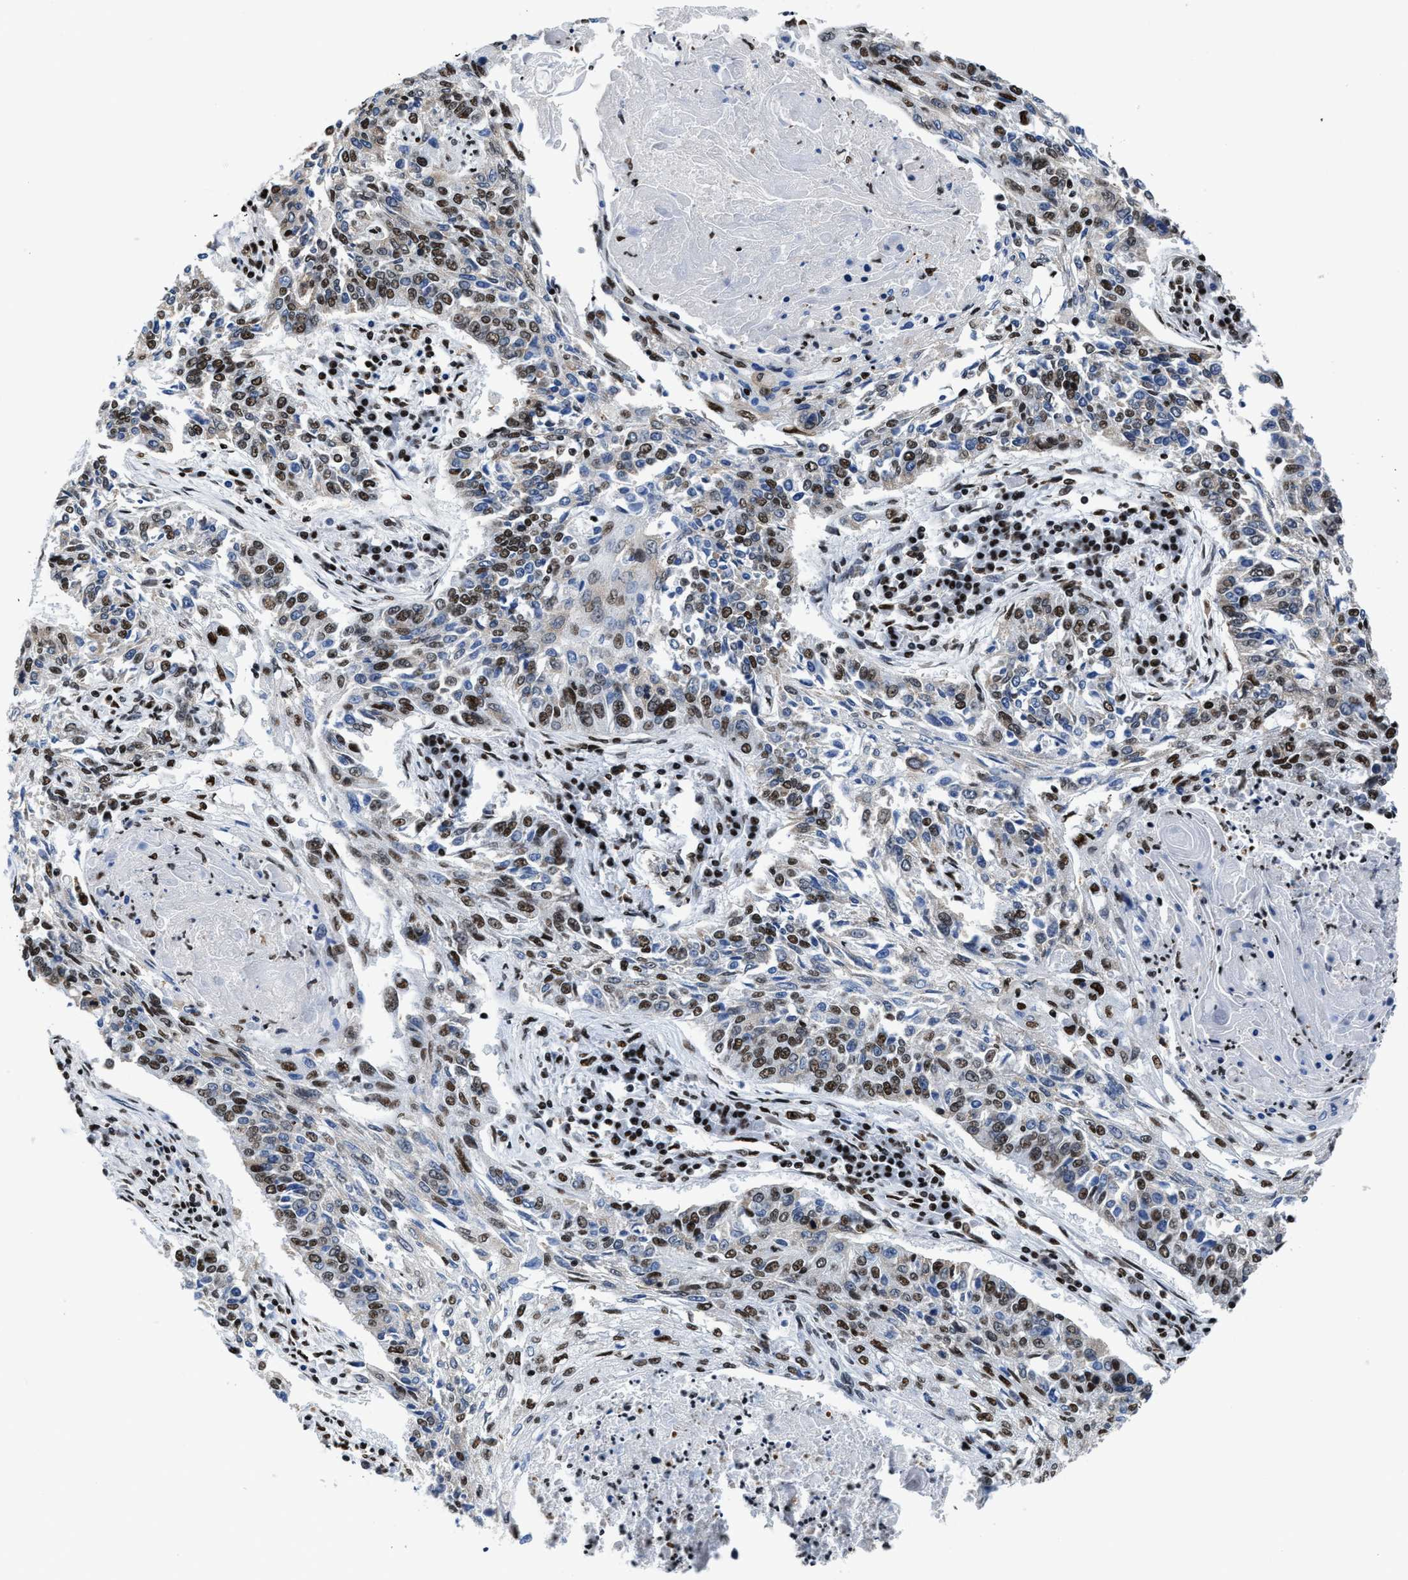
{"staining": {"intensity": "moderate", "quantity": "25%-75%", "location": "nuclear"}, "tissue": "lung cancer", "cell_type": "Tumor cells", "image_type": "cancer", "snomed": [{"axis": "morphology", "description": "Normal tissue, NOS"}, {"axis": "morphology", "description": "Squamous cell carcinoma, NOS"}, {"axis": "topography", "description": "Cartilage tissue"}, {"axis": "topography", "description": "Bronchus"}, {"axis": "topography", "description": "Lung"}], "caption": "DAB immunohistochemical staining of lung cancer (squamous cell carcinoma) exhibits moderate nuclear protein expression in approximately 25%-75% of tumor cells. (Stains: DAB in brown, nuclei in blue, Microscopy: brightfield microscopy at high magnification).", "gene": "SMARCC2", "patient": {"sex": "female", "age": 49}}